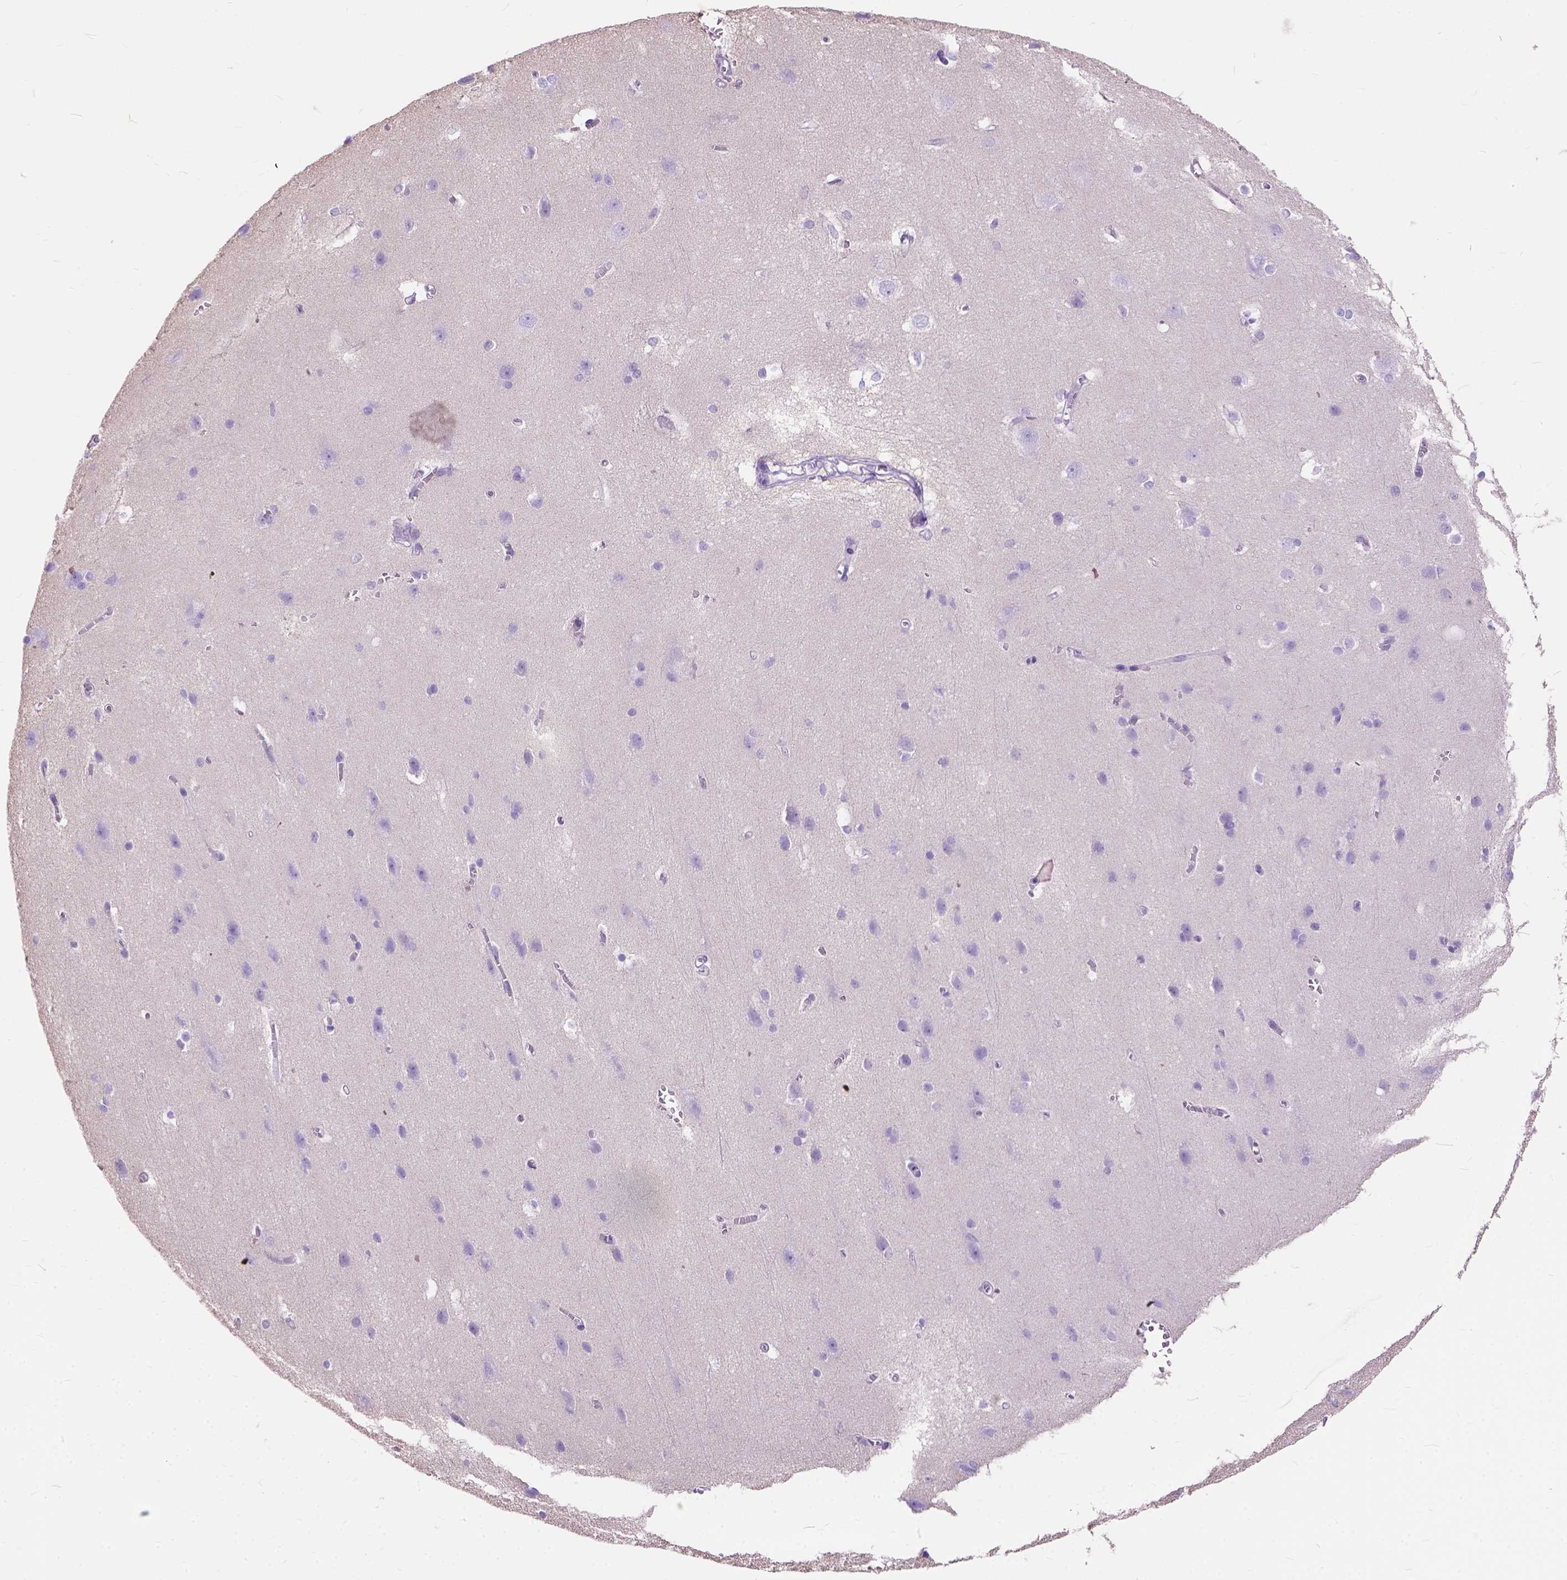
{"staining": {"intensity": "negative", "quantity": "none", "location": "none"}, "tissue": "cerebral cortex", "cell_type": "Endothelial cells", "image_type": "normal", "snomed": [{"axis": "morphology", "description": "Normal tissue, NOS"}, {"axis": "topography", "description": "Cerebral cortex"}], "caption": "Protein analysis of normal cerebral cortex reveals no significant positivity in endothelial cells.", "gene": "ODAD3", "patient": {"sex": "male", "age": 37}}